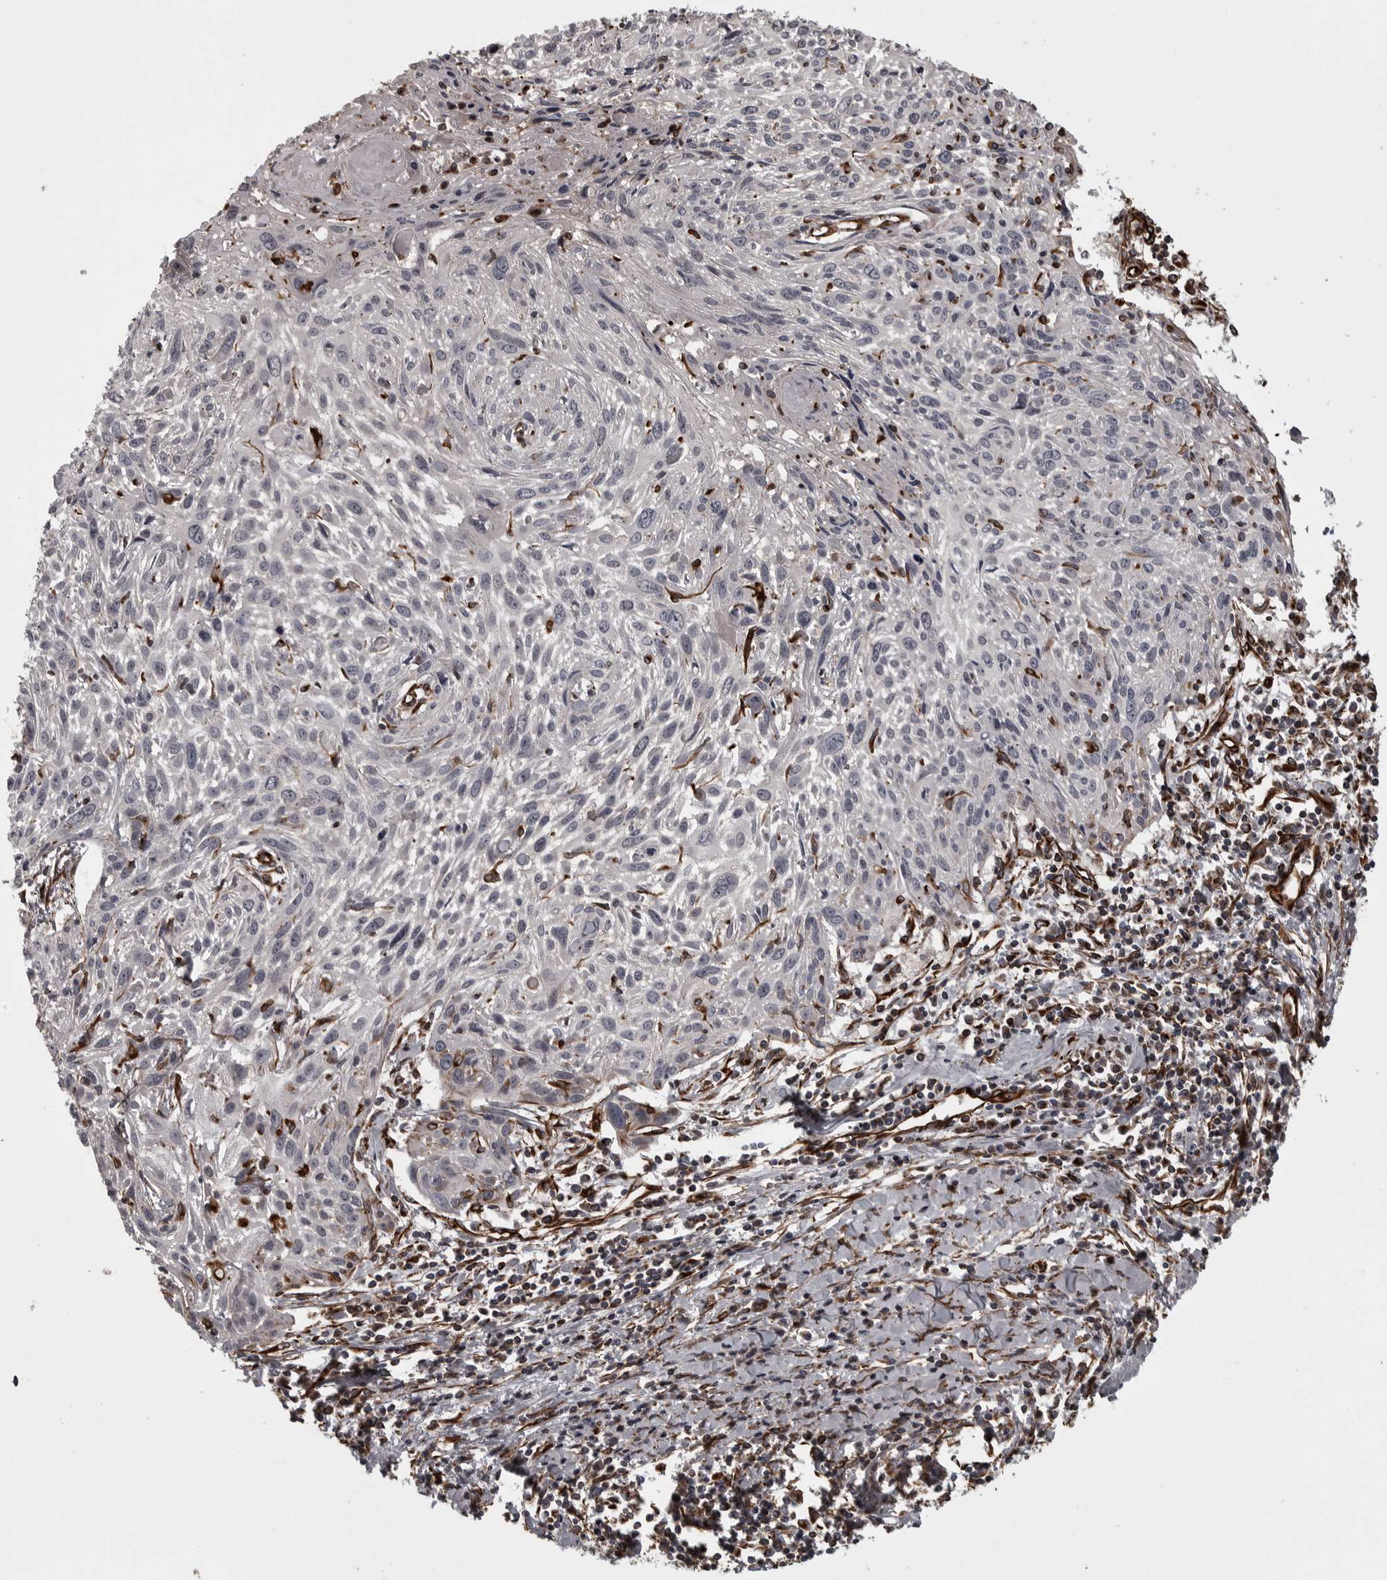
{"staining": {"intensity": "negative", "quantity": "none", "location": "none"}, "tissue": "cervical cancer", "cell_type": "Tumor cells", "image_type": "cancer", "snomed": [{"axis": "morphology", "description": "Squamous cell carcinoma, NOS"}, {"axis": "topography", "description": "Cervix"}], "caption": "A photomicrograph of cervical cancer (squamous cell carcinoma) stained for a protein shows no brown staining in tumor cells.", "gene": "FAAP100", "patient": {"sex": "female", "age": 51}}